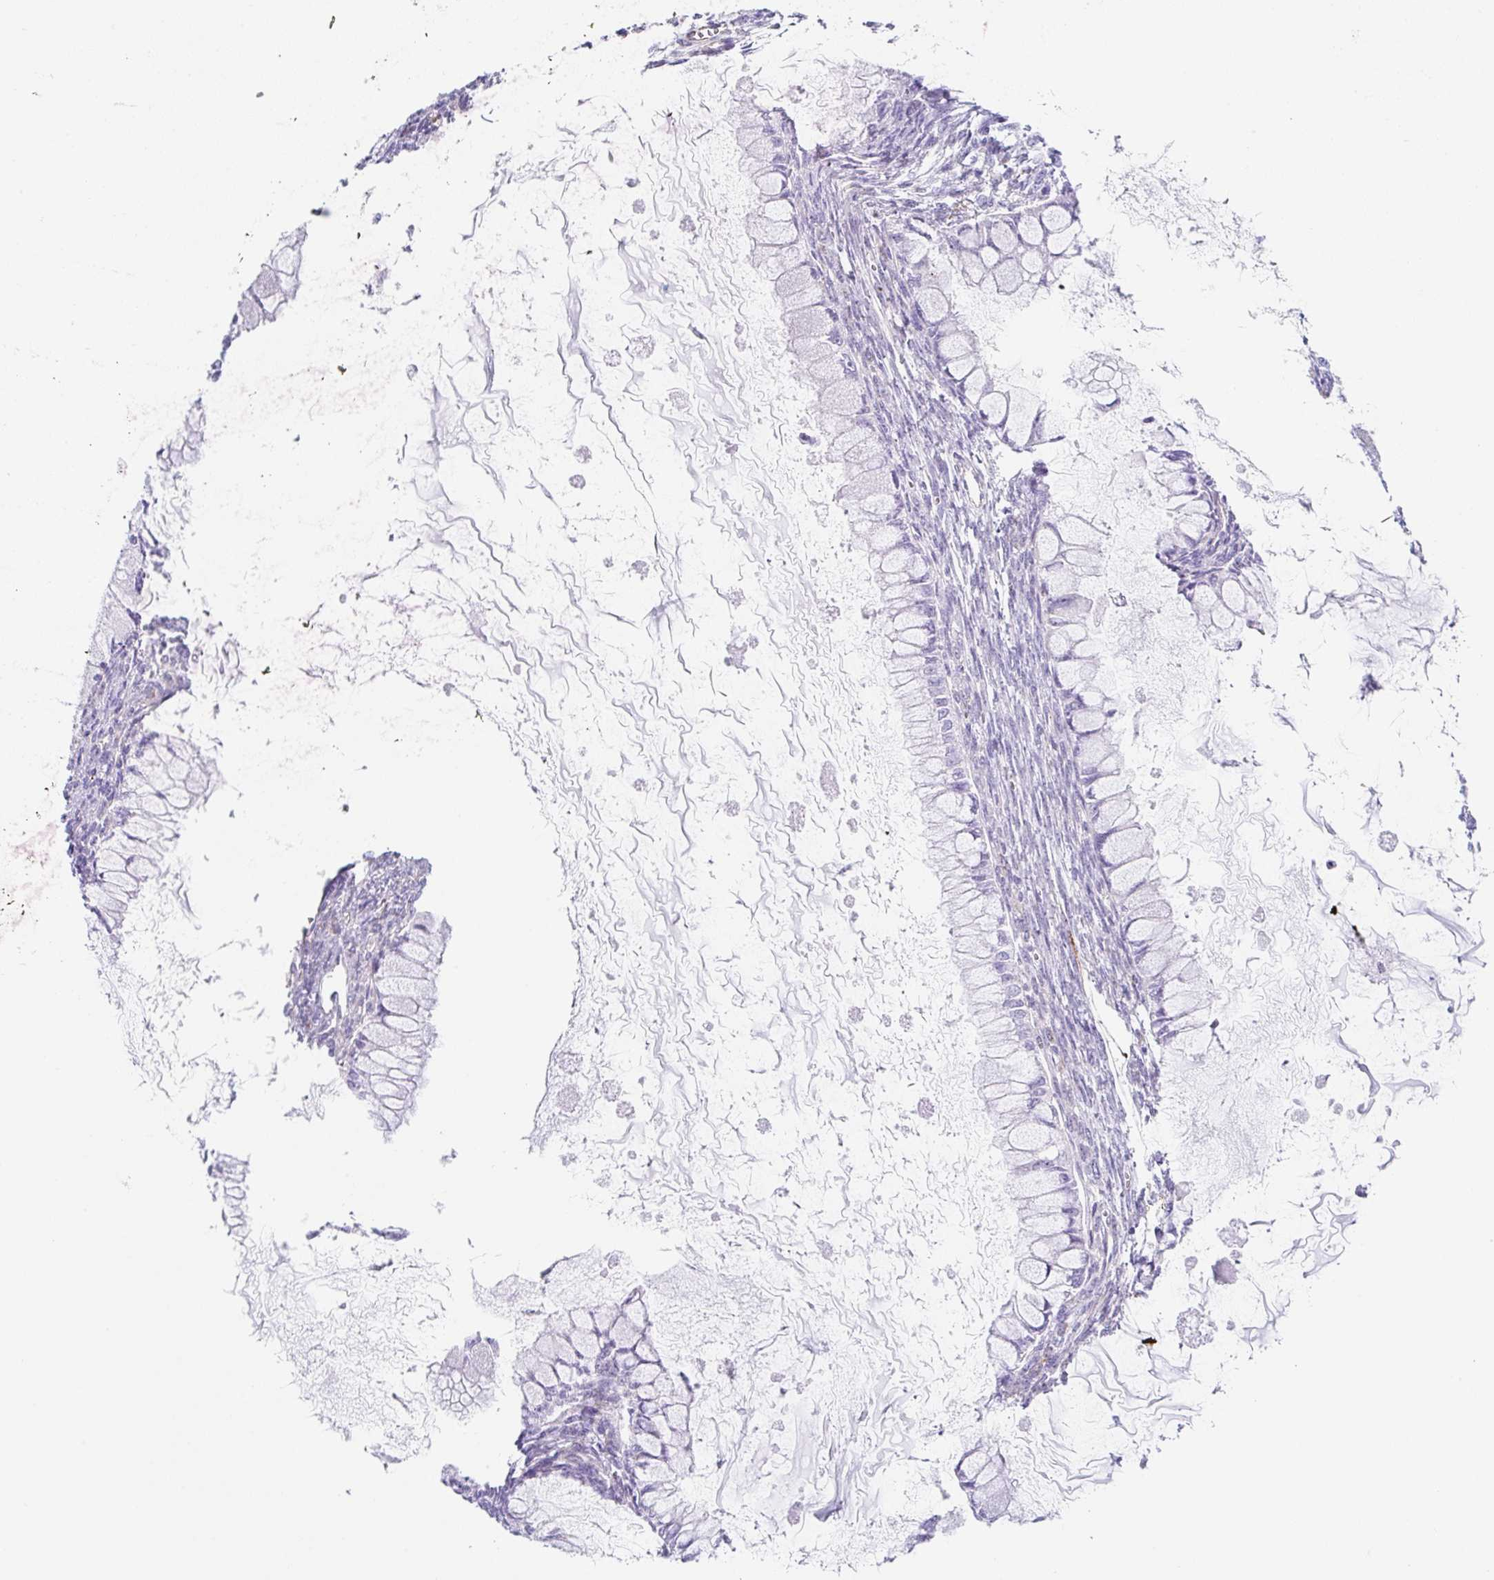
{"staining": {"intensity": "negative", "quantity": "none", "location": "none"}, "tissue": "ovarian cancer", "cell_type": "Tumor cells", "image_type": "cancer", "snomed": [{"axis": "morphology", "description": "Cystadenocarcinoma, mucinous, NOS"}, {"axis": "topography", "description": "Ovary"}], "caption": "The micrograph reveals no staining of tumor cells in ovarian cancer.", "gene": "DKK4", "patient": {"sex": "female", "age": 34}}